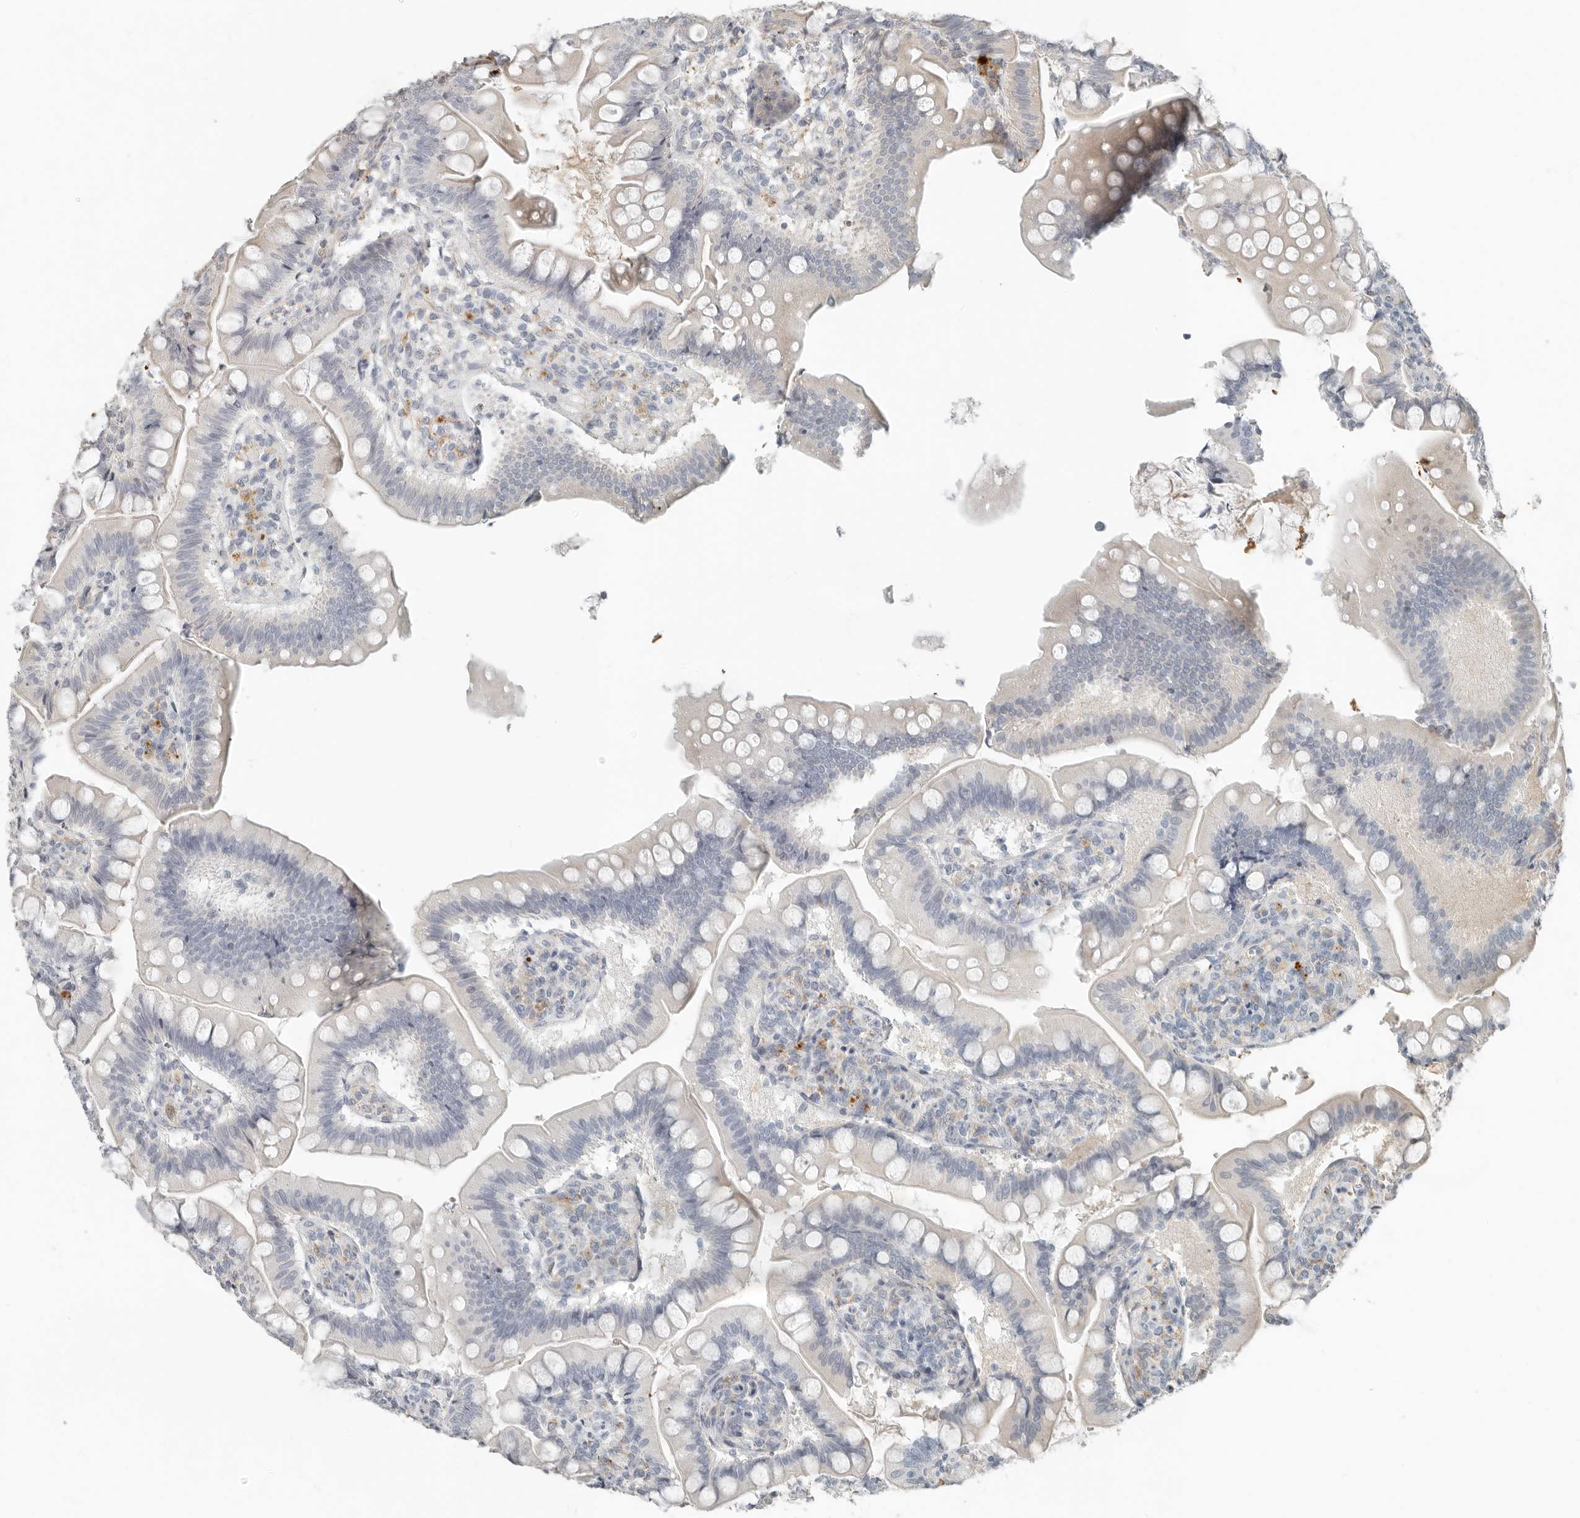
{"staining": {"intensity": "negative", "quantity": "none", "location": "none"}, "tissue": "small intestine", "cell_type": "Glandular cells", "image_type": "normal", "snomed": [{"axis": "morphology", "description": "Normal tissue, NOS"}, {"axis": "topography", "description": "Small intestine"}], "caption": "This is an immunohistochemistry histopathology image of unremarkable small intestine. There is no expression in glandular cells.", "gene": "KLHL38", "patient": {"sex": "male", "age": 7}}